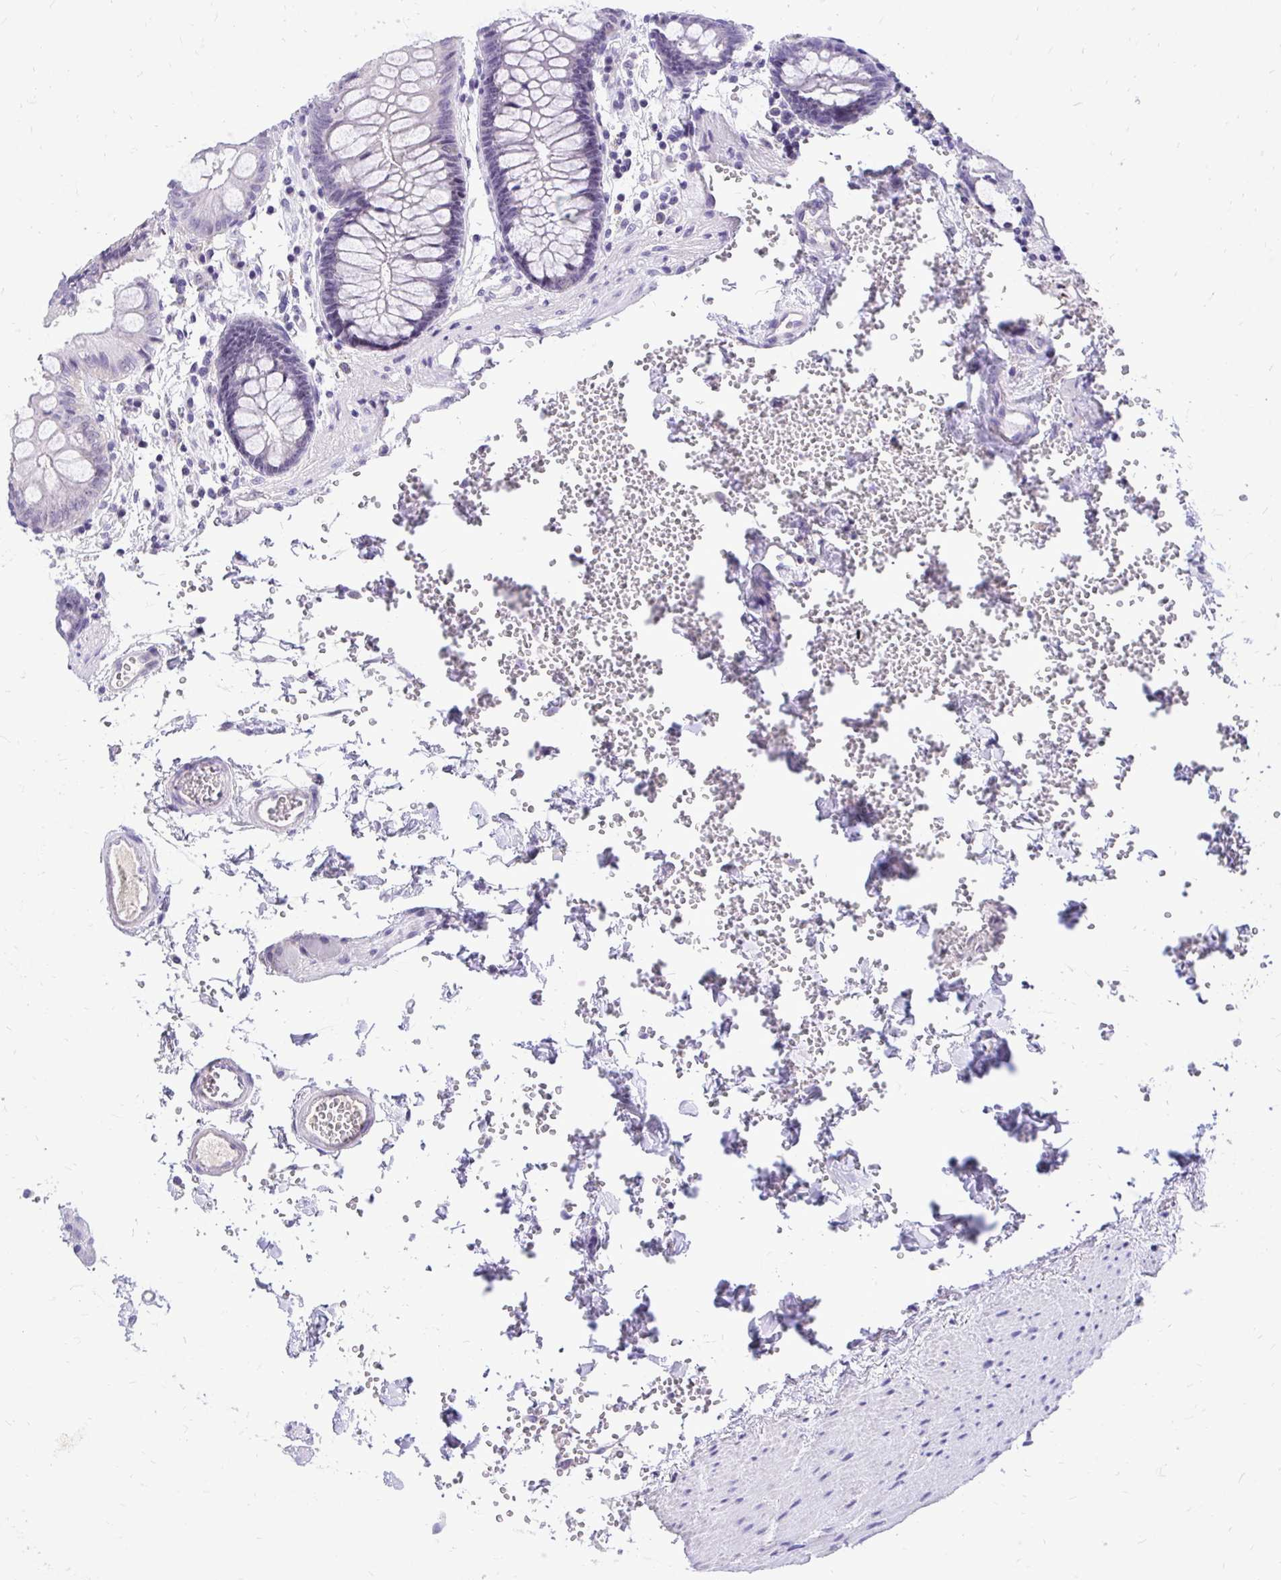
{"staining": {"intensity": "negative", "quantity": "none", "location": "none"}, "tissue": "colon", "cell_type": "Endothelial cells", "image_type": "normal", "snomed": [{"axis": "morphology", "description": "Normal tissue, NOS"}, {"axis": "topography", "description": "Colon"}], "caption": "Endothelial cells show no significant protein expression in unremarkable colon.", "gene": "NIFK", "patient": {"sex": "male", "age": 84}}